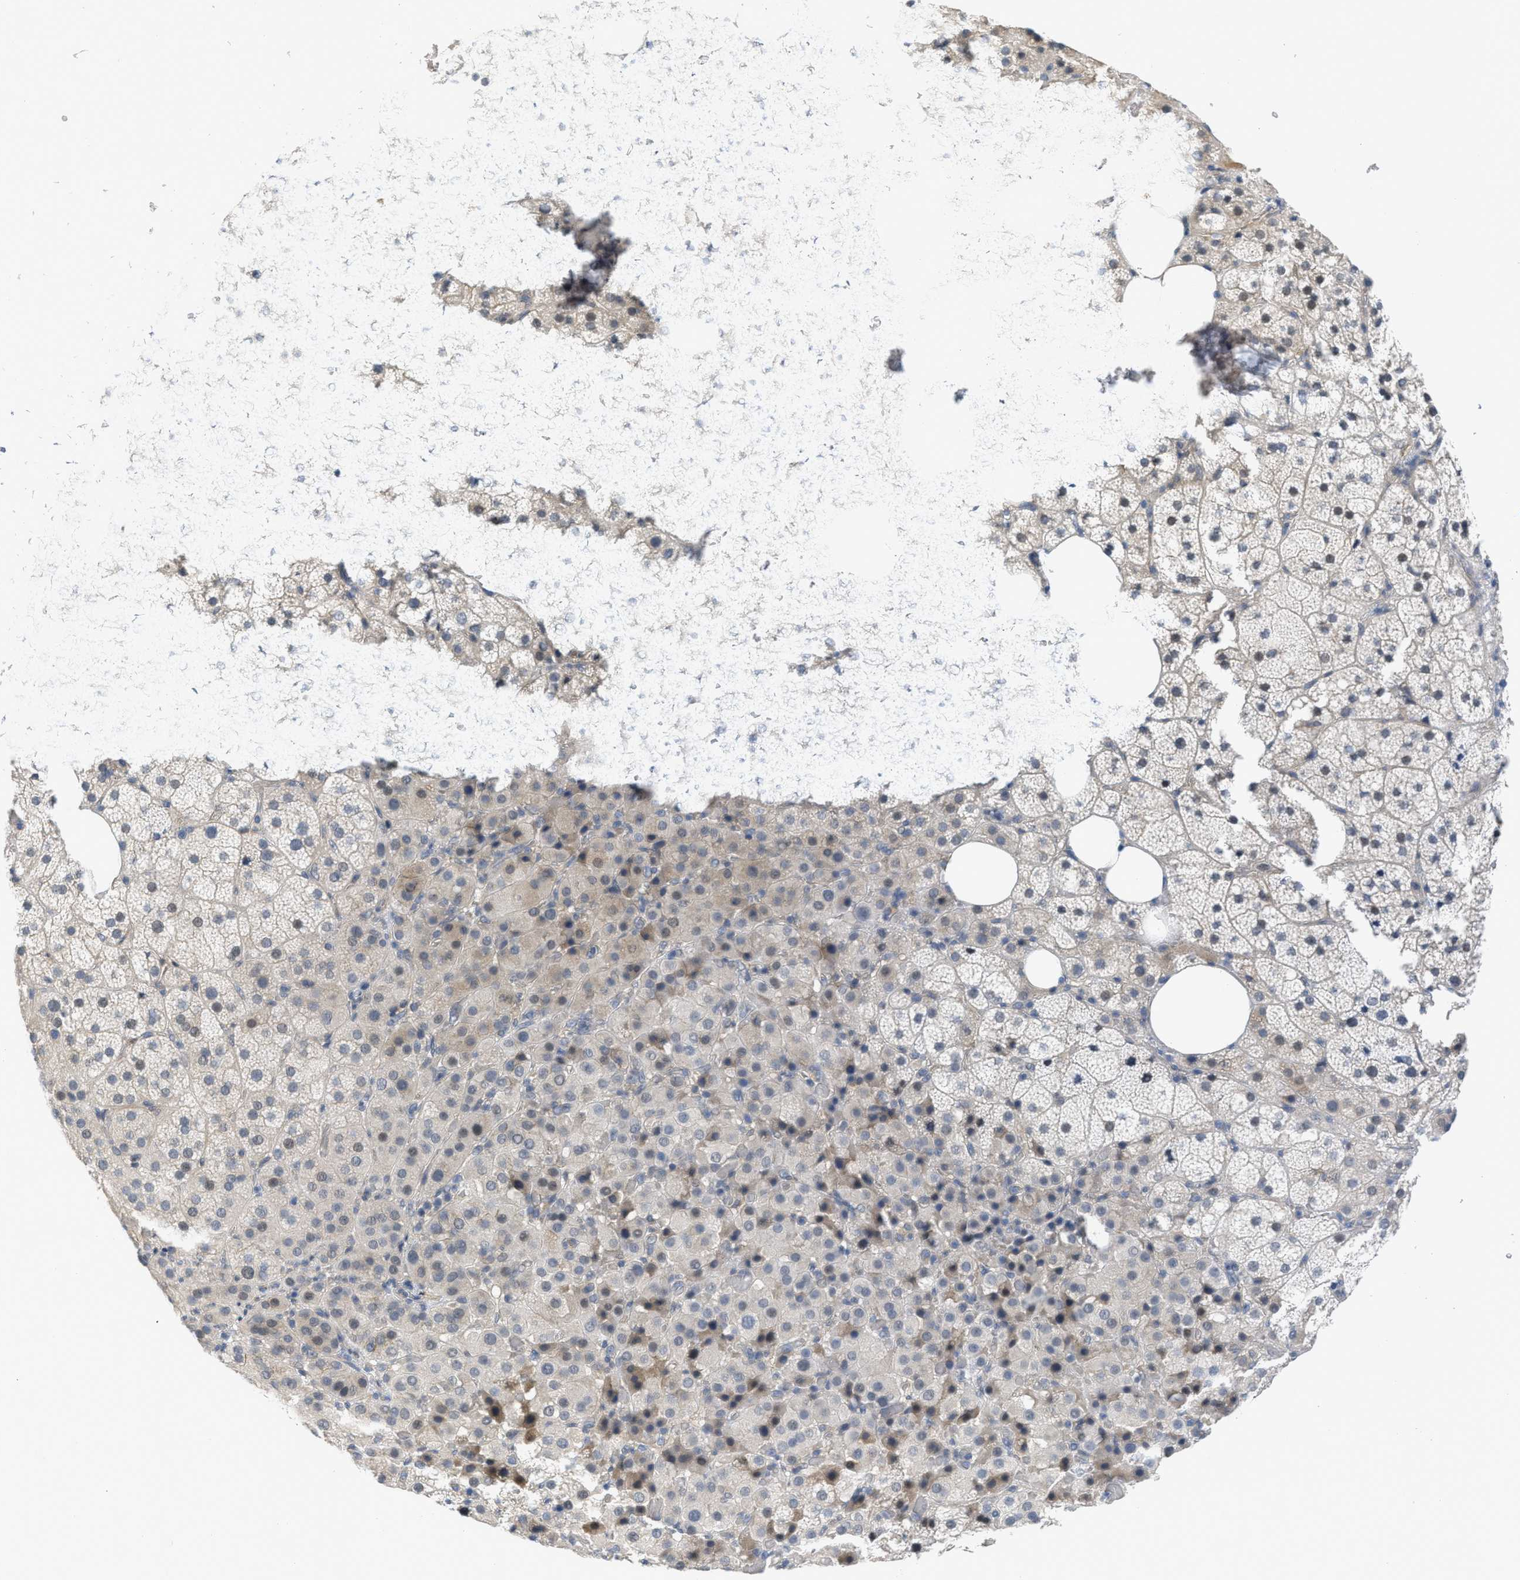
{"staining": {"intensity": "weak", "quantity": "<25%", "location": "cytoplasmic/membranous"}, "tissue": "adrenal gland", "cell_type": "Glandular cells", "image_type": "normal", "snomed": [{"axis": "morphology", "description": "Normal tissue, NOS"}, {"axis": "topography", "description": "Adrenal gland"}], "caption": "This is a micrograph of immunohistochemistry staining of unremarkable adrenal gland, which shows no positivity in glandular cells. (Brightfield microscopy of DAB immunohistochemistry (IHC) at high magnification).", "gene": "TNFAIP1", "patient": {"sex": "female", "age": 59}}